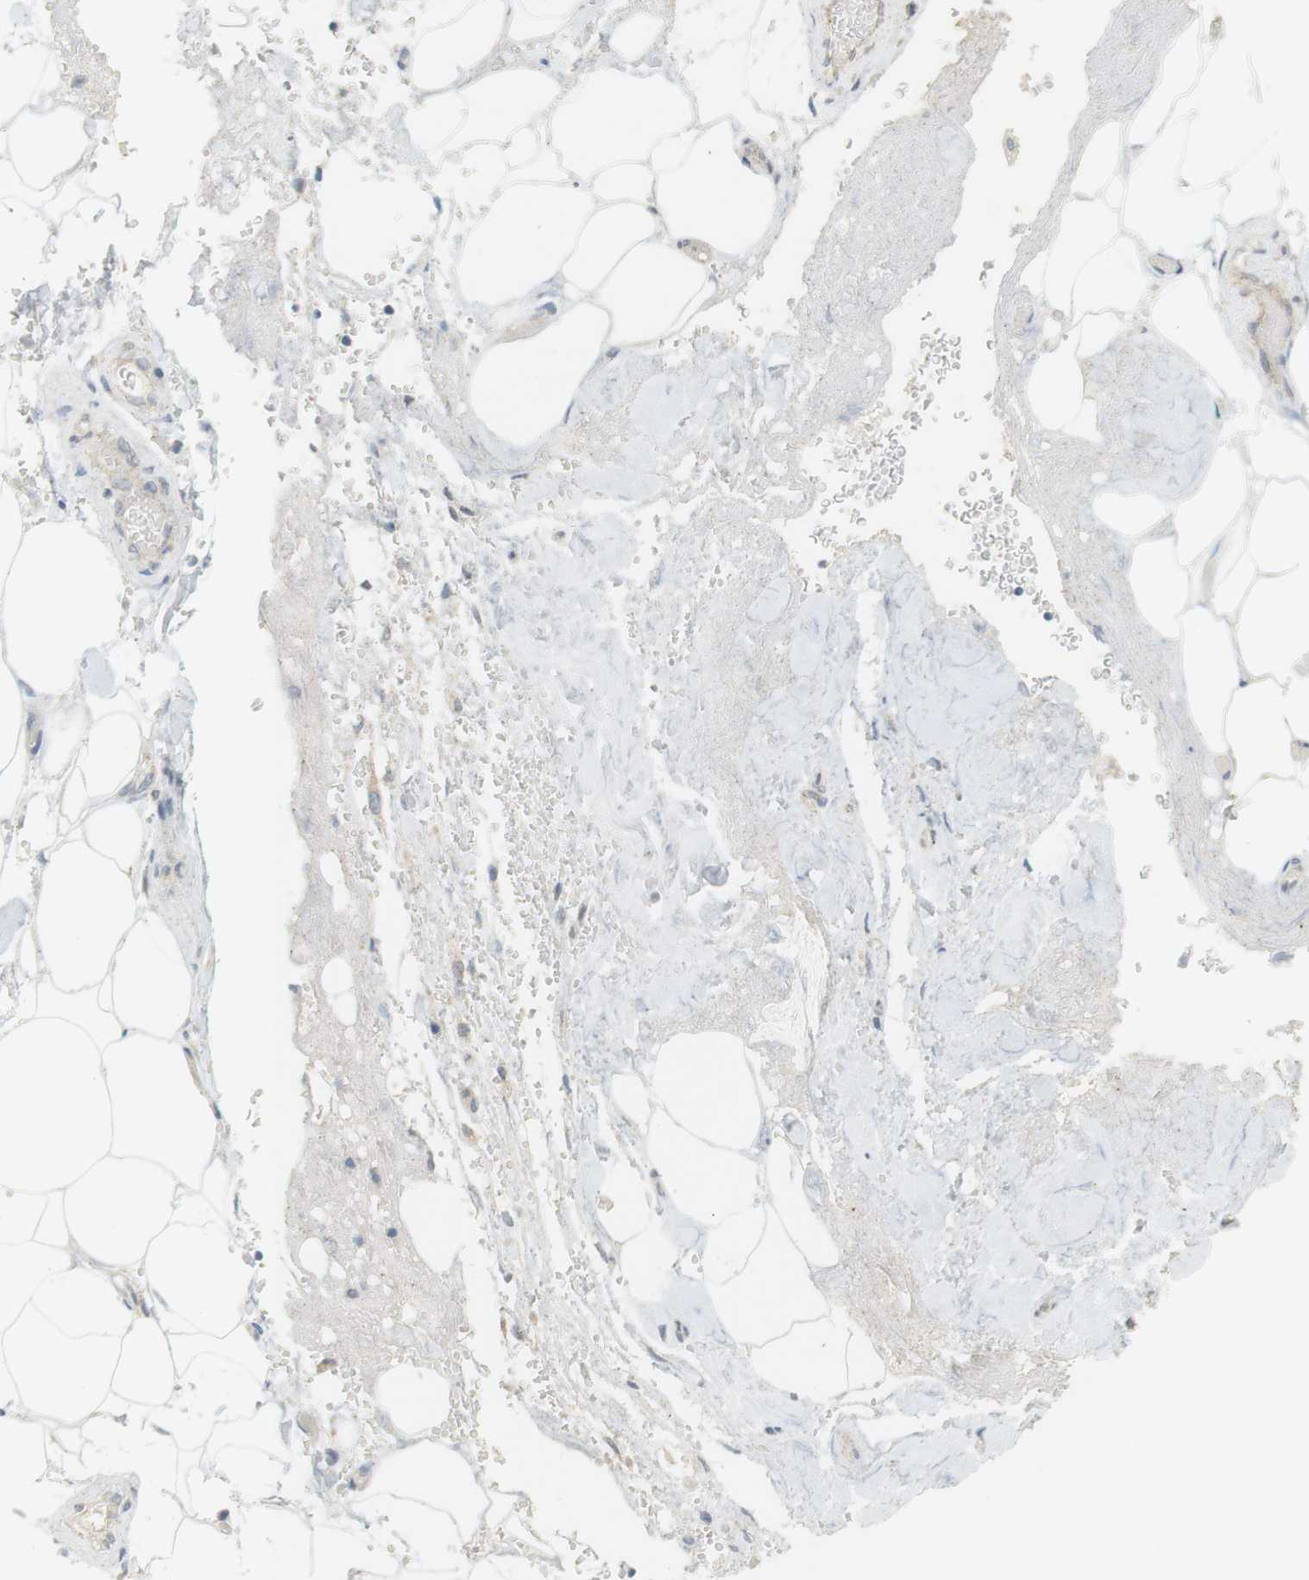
{"staining": {"intensity": "negative", "quantity": "none", "location": "none"}, "tissue": "adipose tissue", "cell_type": "Adipocytes", "image_type": "normal", "snomed": [{"axis": "morphology", "description": "Normal tissue, NOS"}, {"axis": "morphology", "description": "Cholangiocarcinoma"}, {"axis": "topography", "description": "Liver"}, {"axis": "topography", "description": "Peripheral nerve tissue"}], "caption": "IHC histopathology image of unremarkable adipose tissue stained for a protein (brown), which exhibits no positivity in adipocytes. The staining was performed using DAB (3,3'-diaminobenzidine) to visualize the protein expression in brown, while the nuclei were stained in blue with hematoxylin (Magnification: 20x).", "gene": "TTK", "patient": {"sex": "male", "age": 50}}